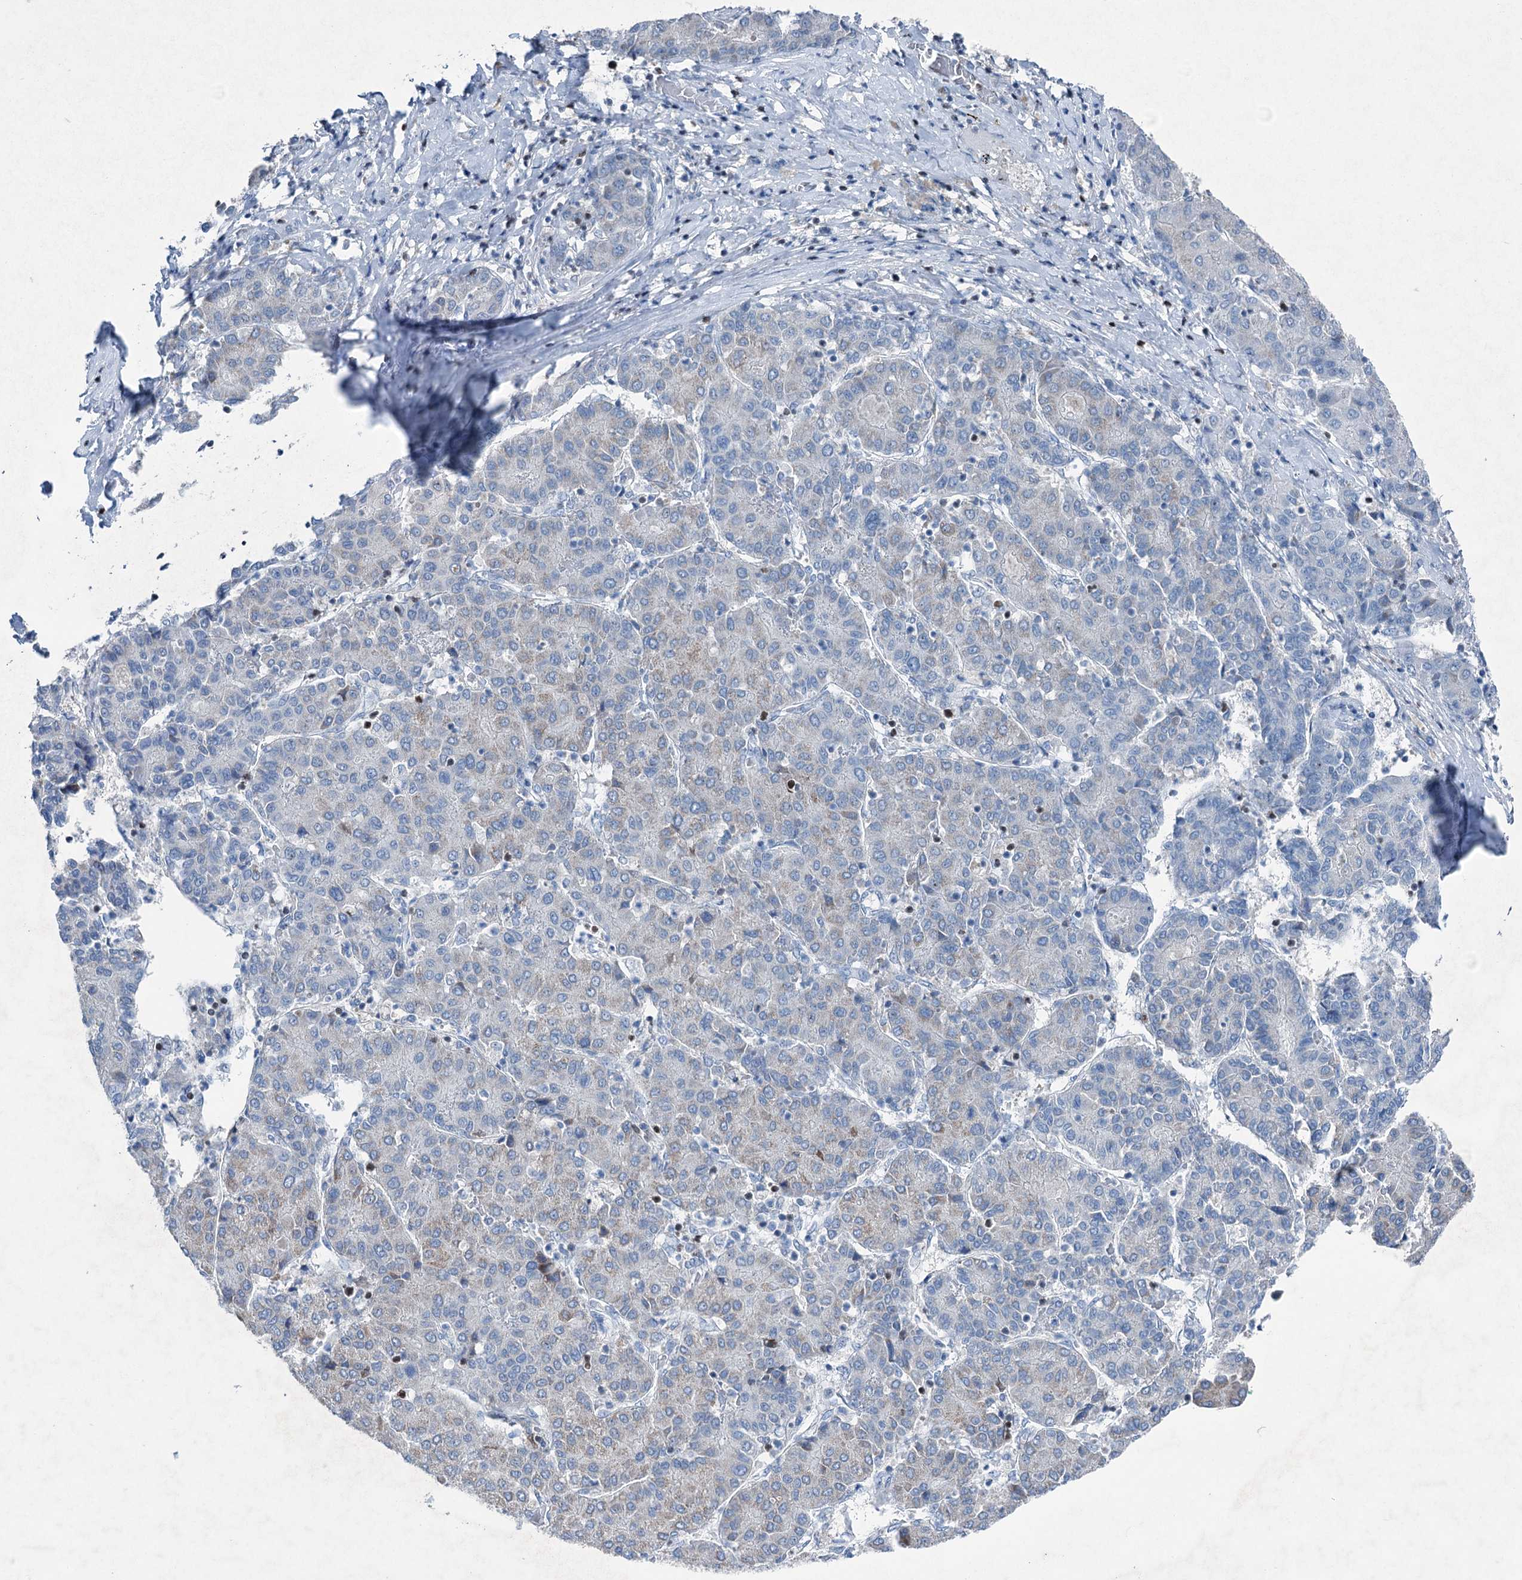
{"staining": {"intensity": "weak", "quantity": "<25%", "location": "cytoplasmic/membranous"}, "tissue": "liver cancer", "cell_type": "Tumor cells", "image_type": "cancer", "snomed": [{"axis": "morphology", "description": "Carcinoma, Hepatocellular, NOS"}, {"axis": "topography", "description": "Liver"}], "caption": "Micrograph shows no significant protein staining in tumor cells of liver cancer. The staining is performed using DAB brown chromogen with nuclei counter-stained in using hematoxylin.", "gene": "ELP4", "patient": {"sex": "male", "age": 65}}